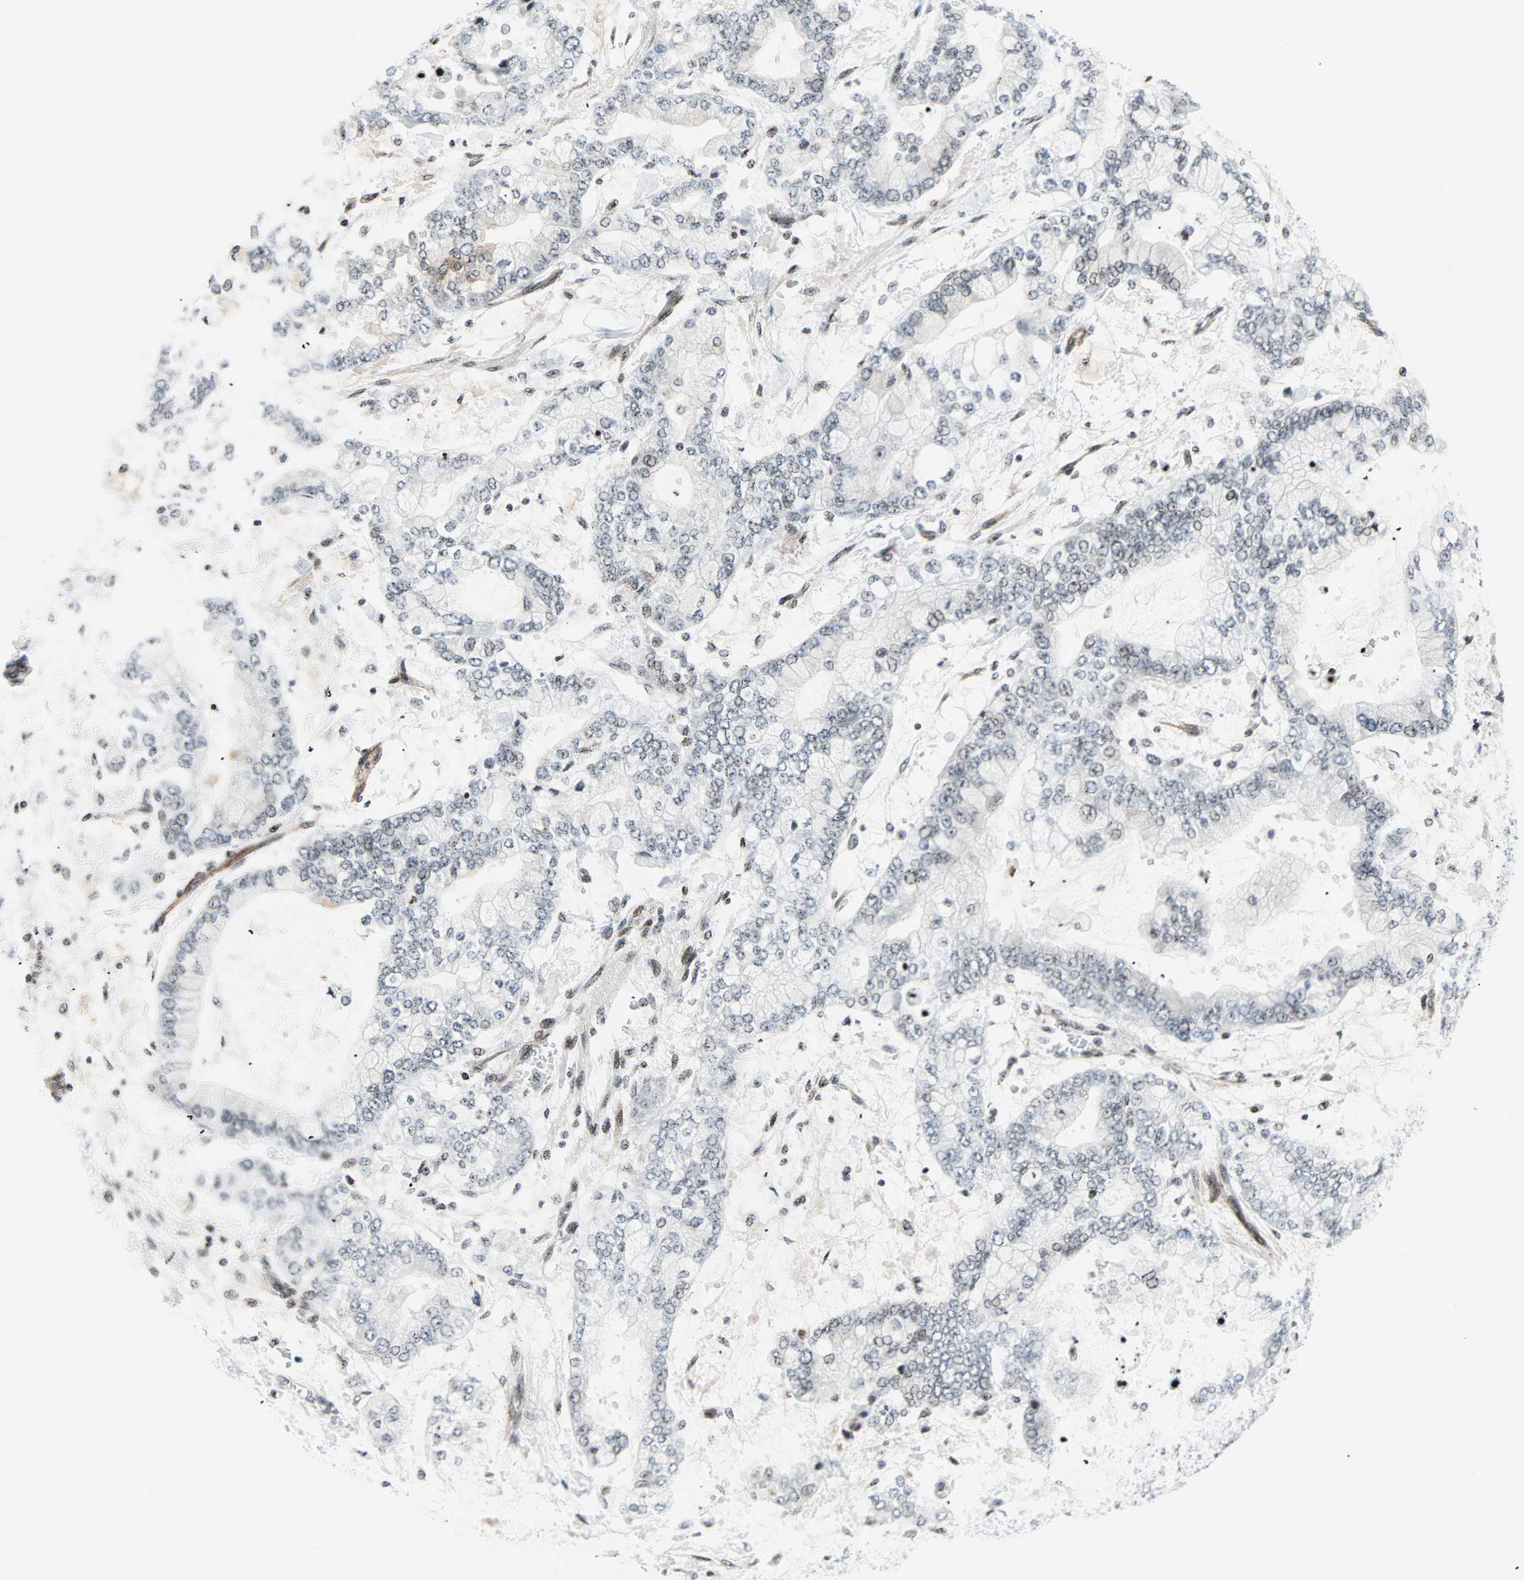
{"staining": {"intensity": "weak", "quantity": "25%-75%", "location": "nuclear"}, "tissue": "stomach cancer", "cell_type": "Tumor cells", "image_type": "cancer", "snomed": [{"axis": "morphology", "description": "Normal tissue, NOS"}, {"axis": "morphology", "description": "Adenocarcinoma, NOS"}, {"axis": "topography", "description": "Stomach, upper"}, {"axis": "topography", "description": "Stomach"}], "caption": "A photomicrograph of stomach adenocarcinoma stained for a protein reveals weak nuclear brown staining in tumor cells.", "gene": "CENPA", "patient": {"sex": "male", "age": 76}}